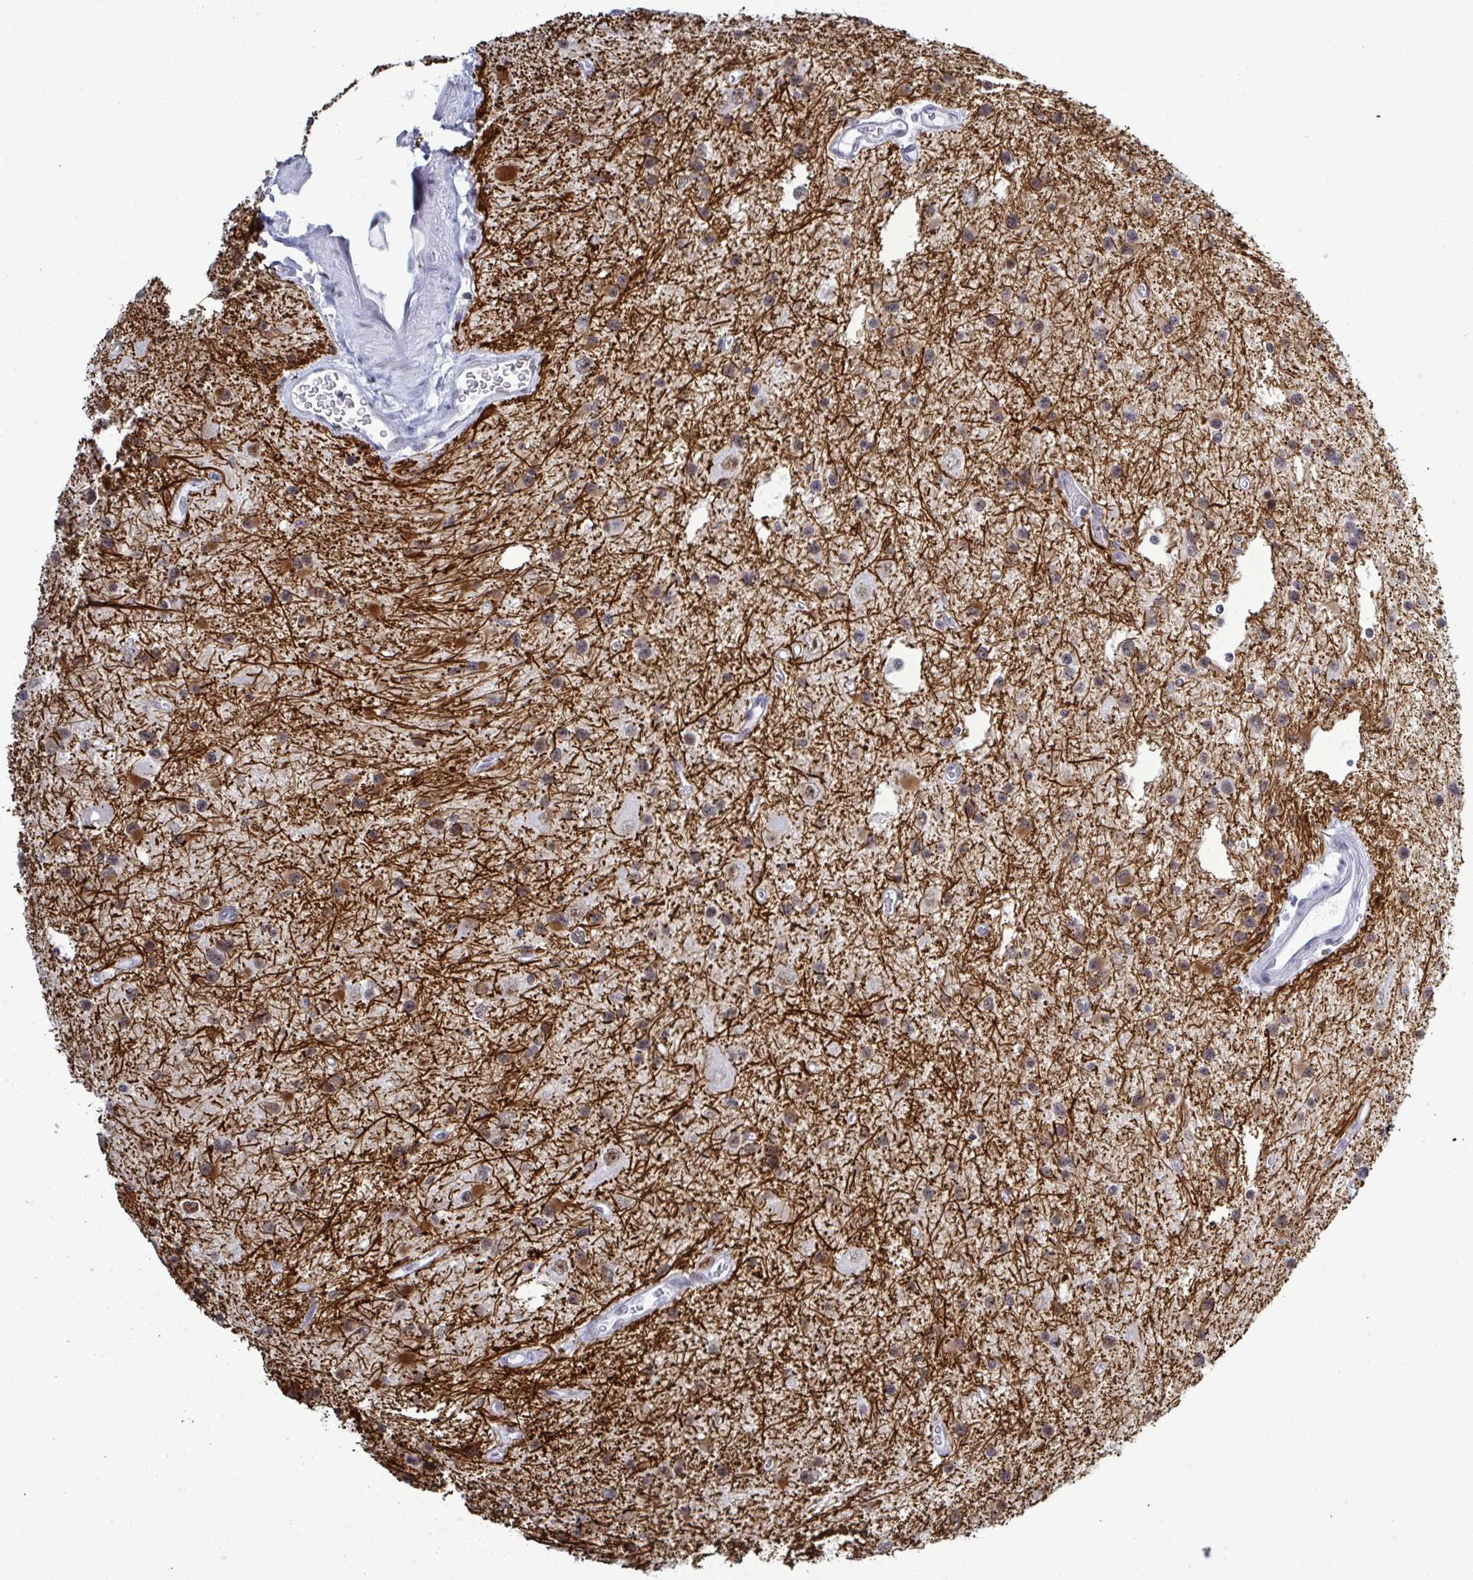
{"staining": {"intensity": "moderate", "quantity": "<25%", "location": "cytoplasmic/membranous,nuclear"}, "tissue": "glioma", "cell_type": "Tumor cells", "image_type": "cancer", "snomed": [{"axis": "morphology", "description": "Glioma, malignant, Low grade"}, {"axis": "topography", "description": "Brain"}], "caption": "This is an image of immunohistochemistry (IHC) staining of malignant glioma (low-grade), which shows moderate expression in the cytoplasmic/membranous and nuclear of tumor cells.", "gene": "PPP1R10", "patient": {"sex": "male", "age": 43}}